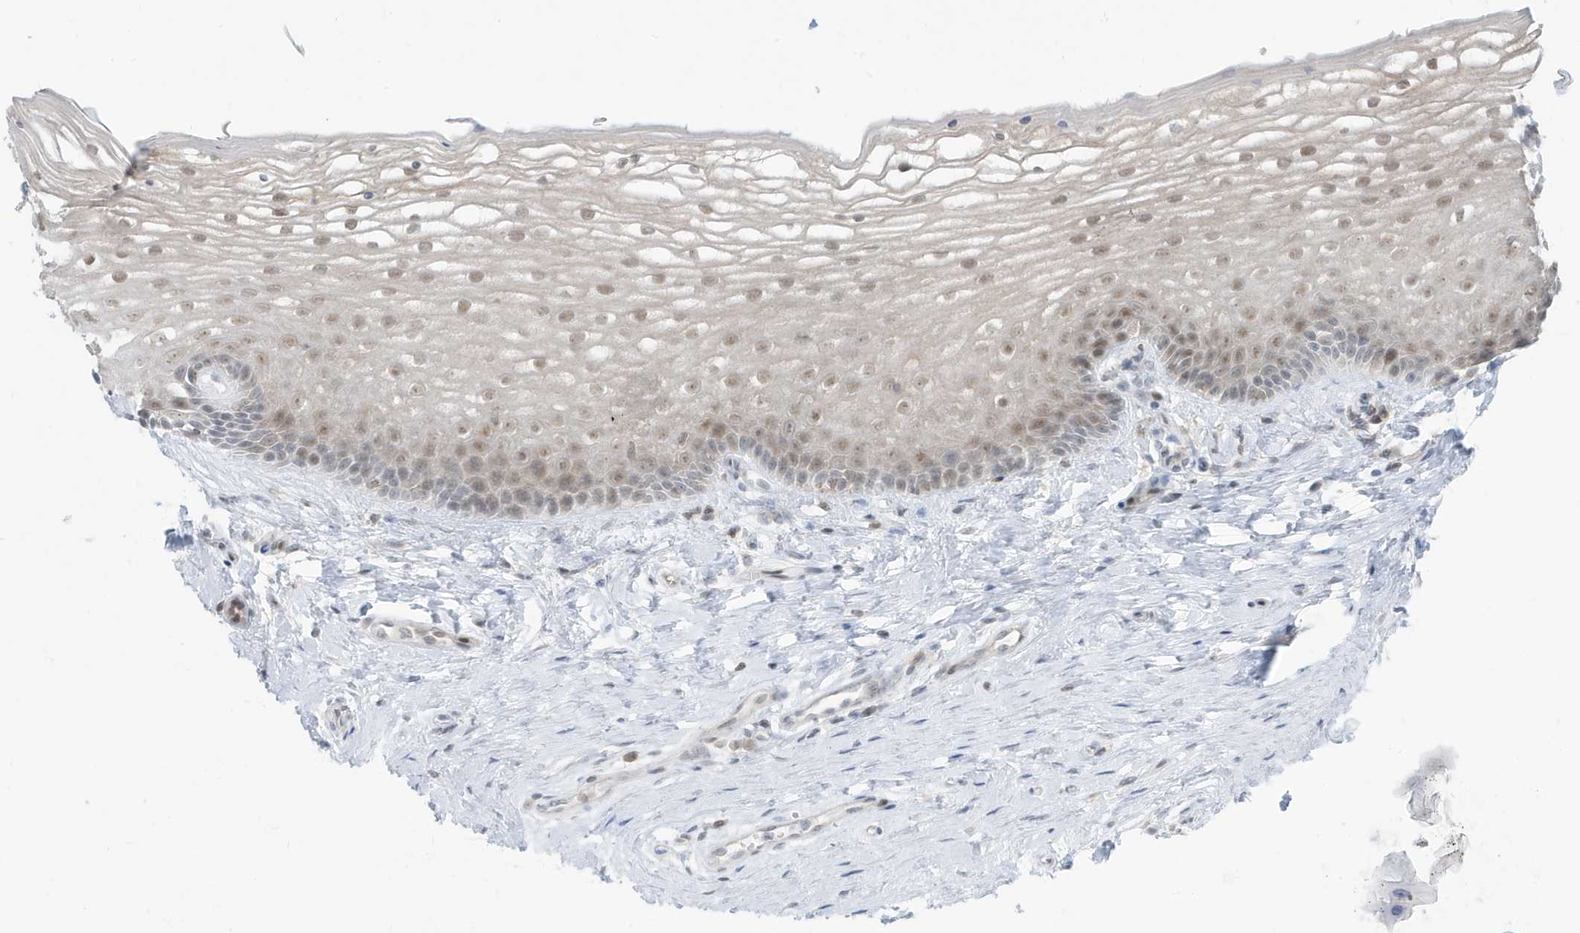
{"staining": {"intensity": "moderate", "quantity": "<25%", "location": "nuclear"}, "tissue": "vagina", "cell_type": "Squamous epithelial cells", "image_type": "normal", "snomed": [{"axis": "morphology", "description": "Normal tissue, NOS"}, {"axis": "topography", "description": "Vagina"}], "caption": "Vagina stained with a brown dye shows moderate nuclear positive staining in approximately <25% of squamous epithelial cells.", "gene": "OGA", "patient": {"sex": "female", "age": 46}}